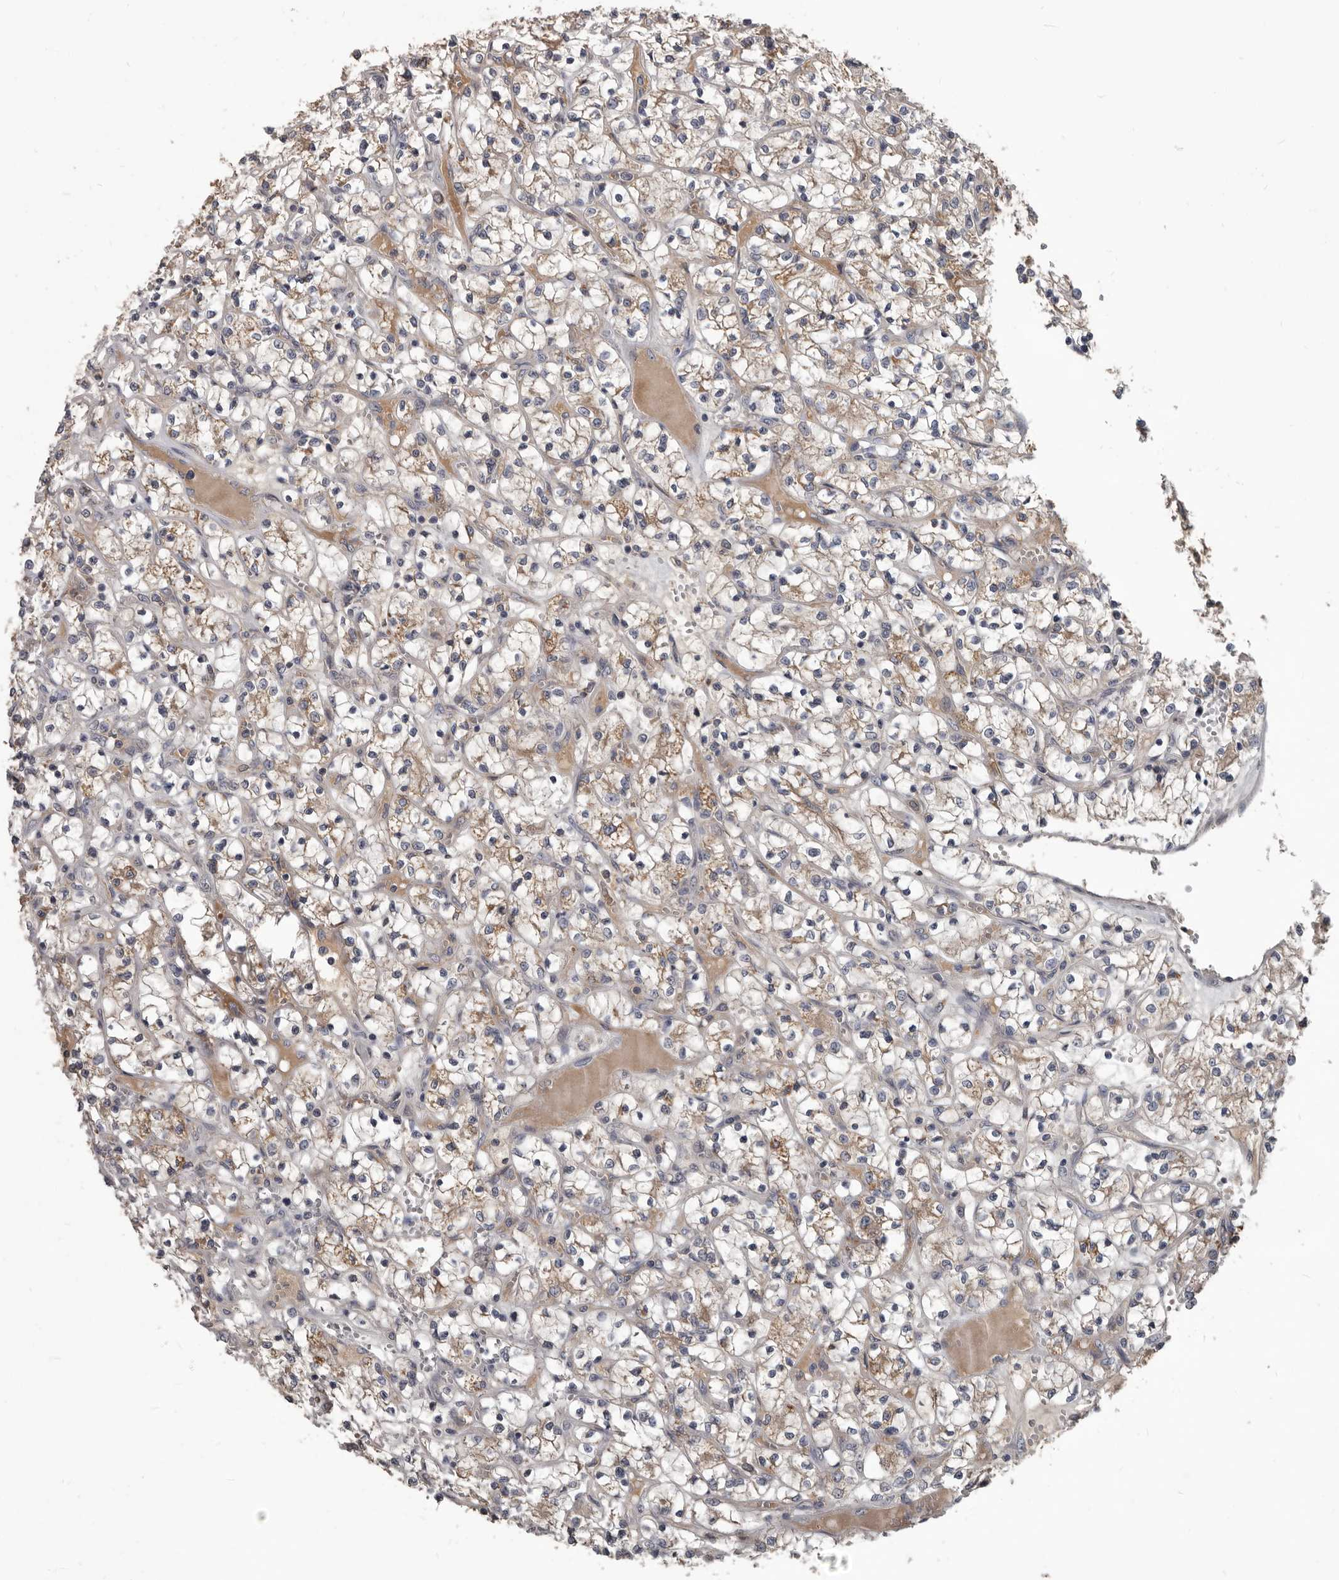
{"staining": {"intensity": "moderate", "quantity": "25%-75%", "location": "cytoplasmic/membranous"}, "tissue": "renal cancer", "cell_type": "Tumor cells", "image_type": "cancer", "snomed": [{"axis": "morphology", "description": "Adenocarcinoma, NOS"}, {"axis": "topography", "description": "Kidney"}], "caption": "Immunohistochemistry (DAB (3,3'-diaminobenzidine)) staining of human renal cancer (adenocarcinoma) shows moderate cytoplasmic/membranous protein positivity in about 25%-75% of tumor cells.", "gene": "ALDH5A1", "patient": {"sex": "female", "age": 69}}